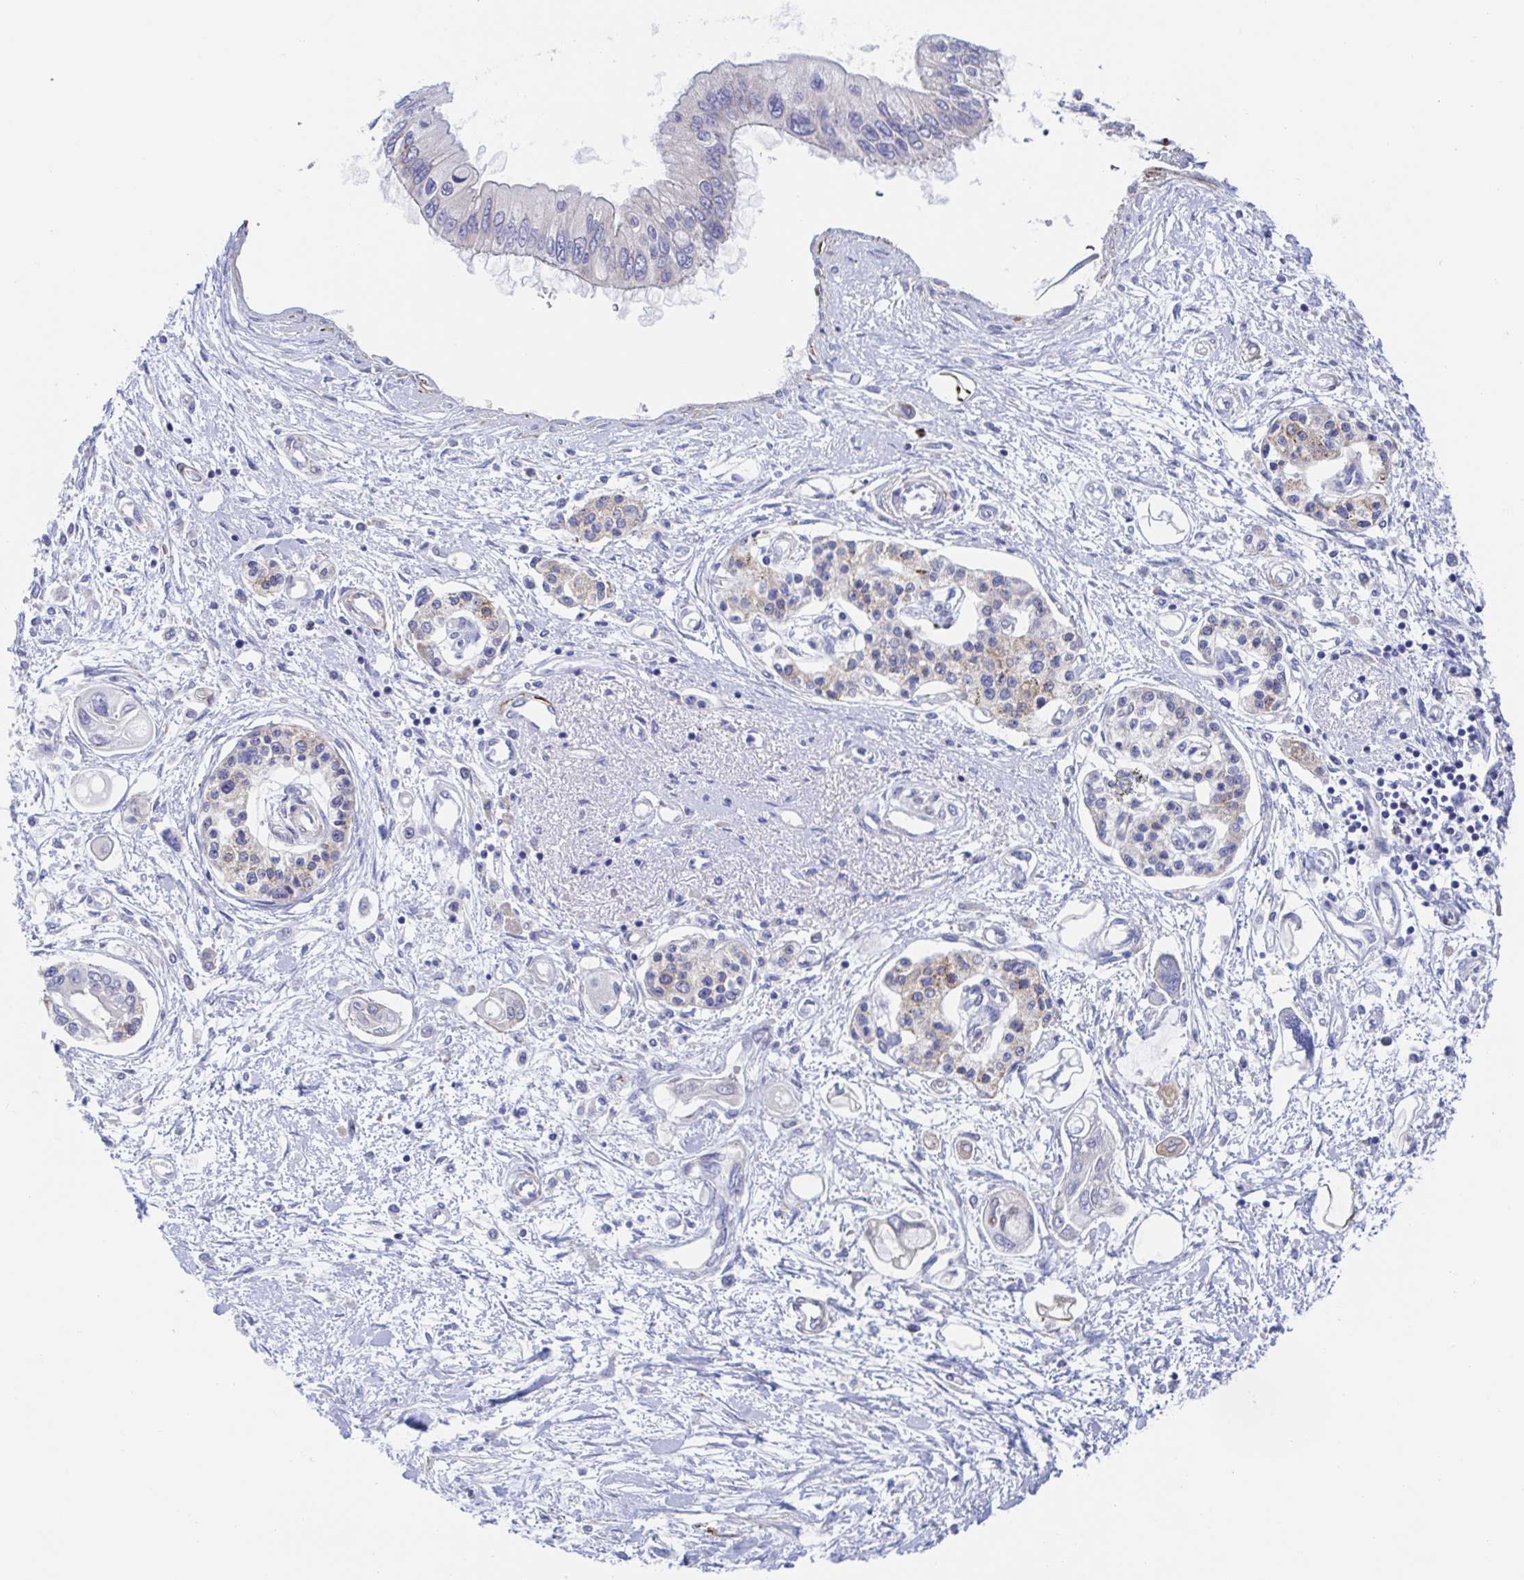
{"staining": {"intensity": "negative", "quantity": "none", "location": "none"}, "tissue": "pancreatic cancer", "cell_type": "Tumor cells", "image_type": "cancer", "snomed": [{"axis": "morphology", "description": "Adenocarcinoma, NOS"}, {"axis": "topography", "description": "Pancreas"}], "caption": "High power microscopy photomicrograph of an IHC image of pancreatic cancer, revealing no significant expression in tumor cells.", "gene": "KLC3", "patient": {"sex": "female", "age": 77}}